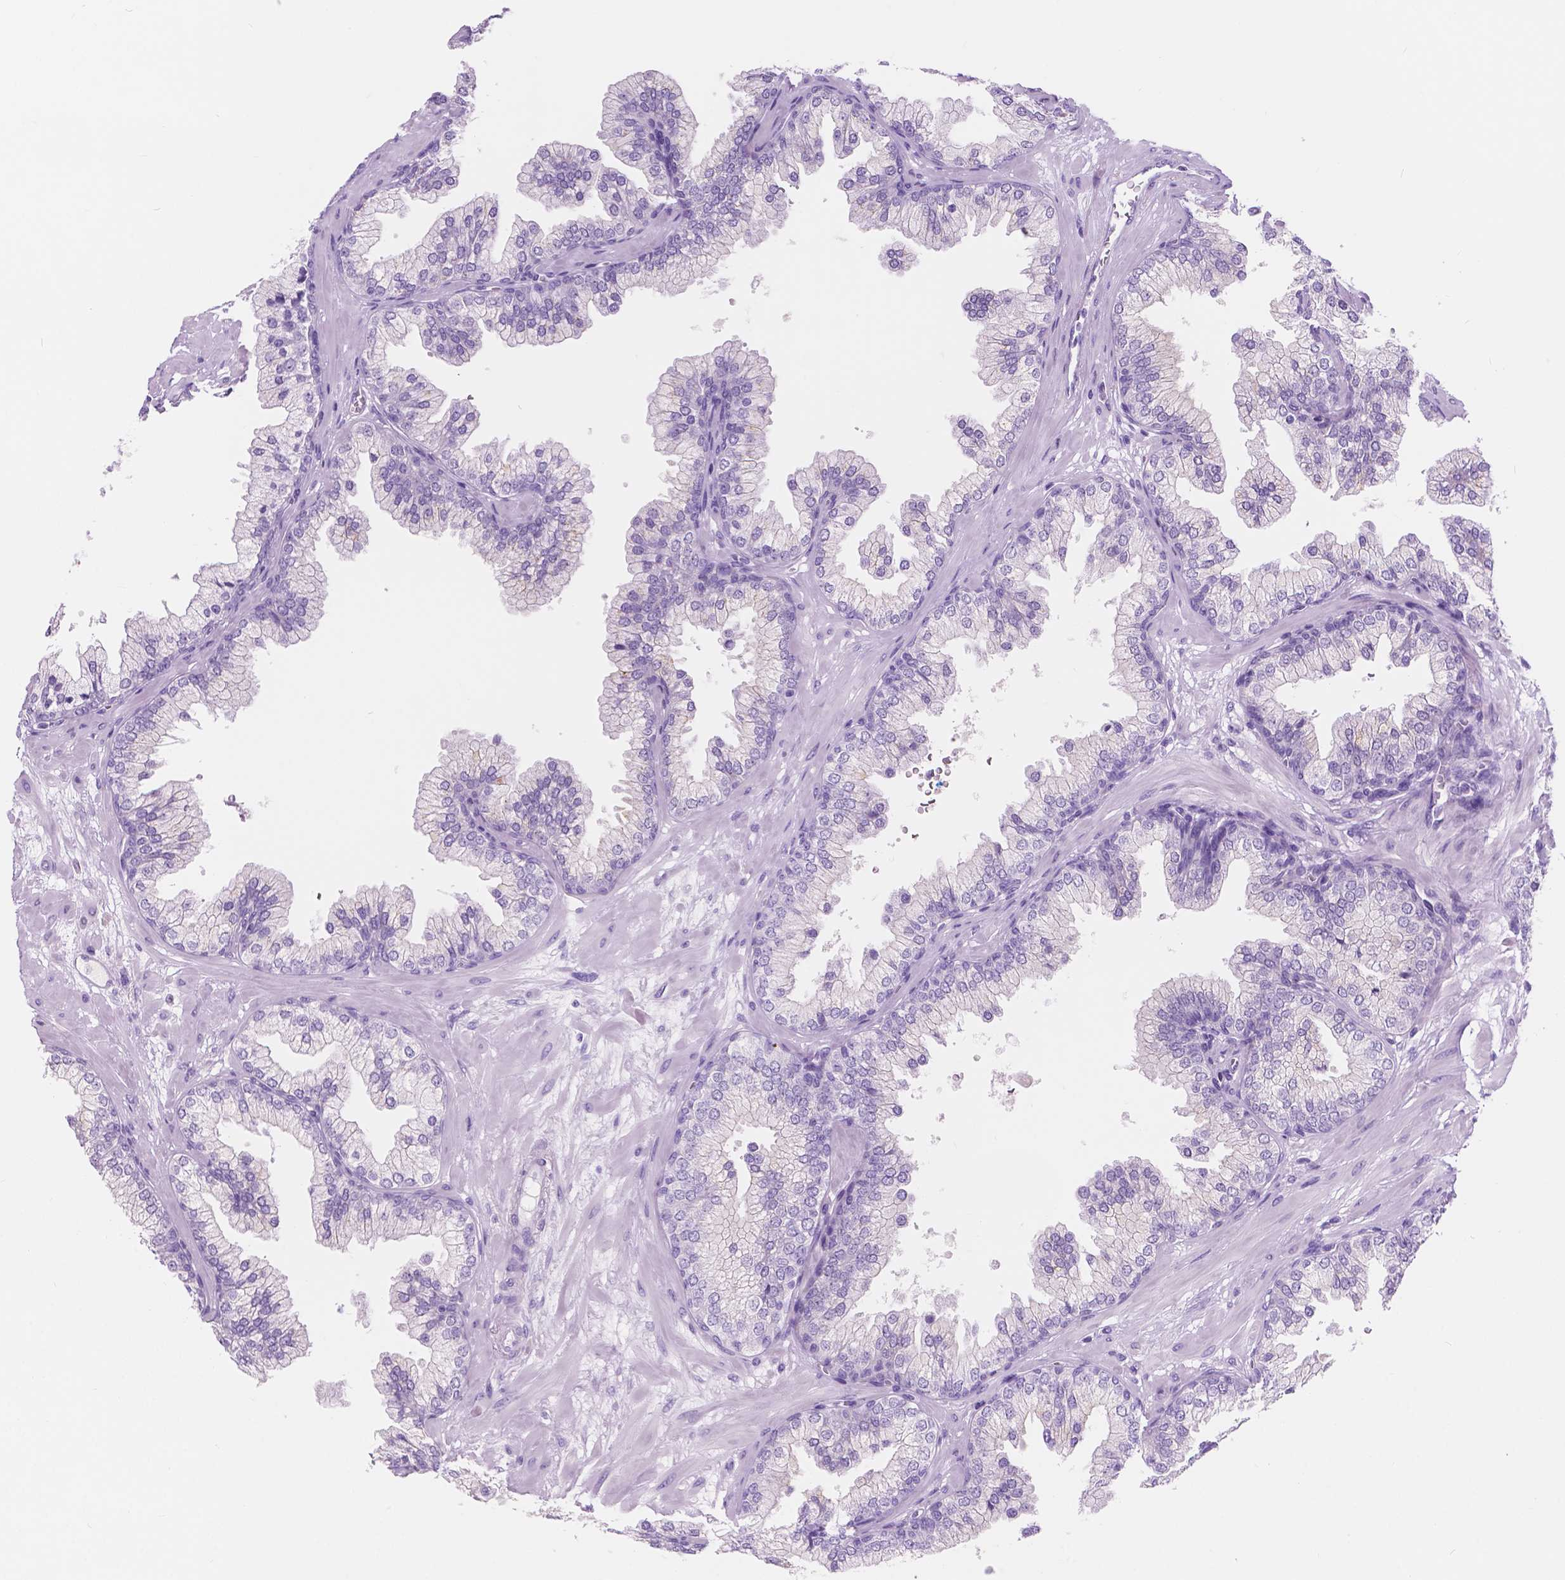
{"staining": {"intensity": "negative", "quantity": "none", "location": "none"}, "tissue": "prostate", "cell_type": "Glandular cells", "image_type": "normal", "snomed": [{"axis": "morphology", "description": "Normal tissue, NOS"}, {"axis": "topography", "description": "Prostate"}, {"axis": "topography", "description": "Peripheral nerve tissue"}], "caption": "DAB (3,3'-diaminobenzidine) immunohistochemical staining of benign human prostate shows no significant staining in glandular cells. (Immunohistochemistry, brightfield microscopy, high magnification).", "gene": "CUZD1", "patient": {"sex": "male", "age": 61}}